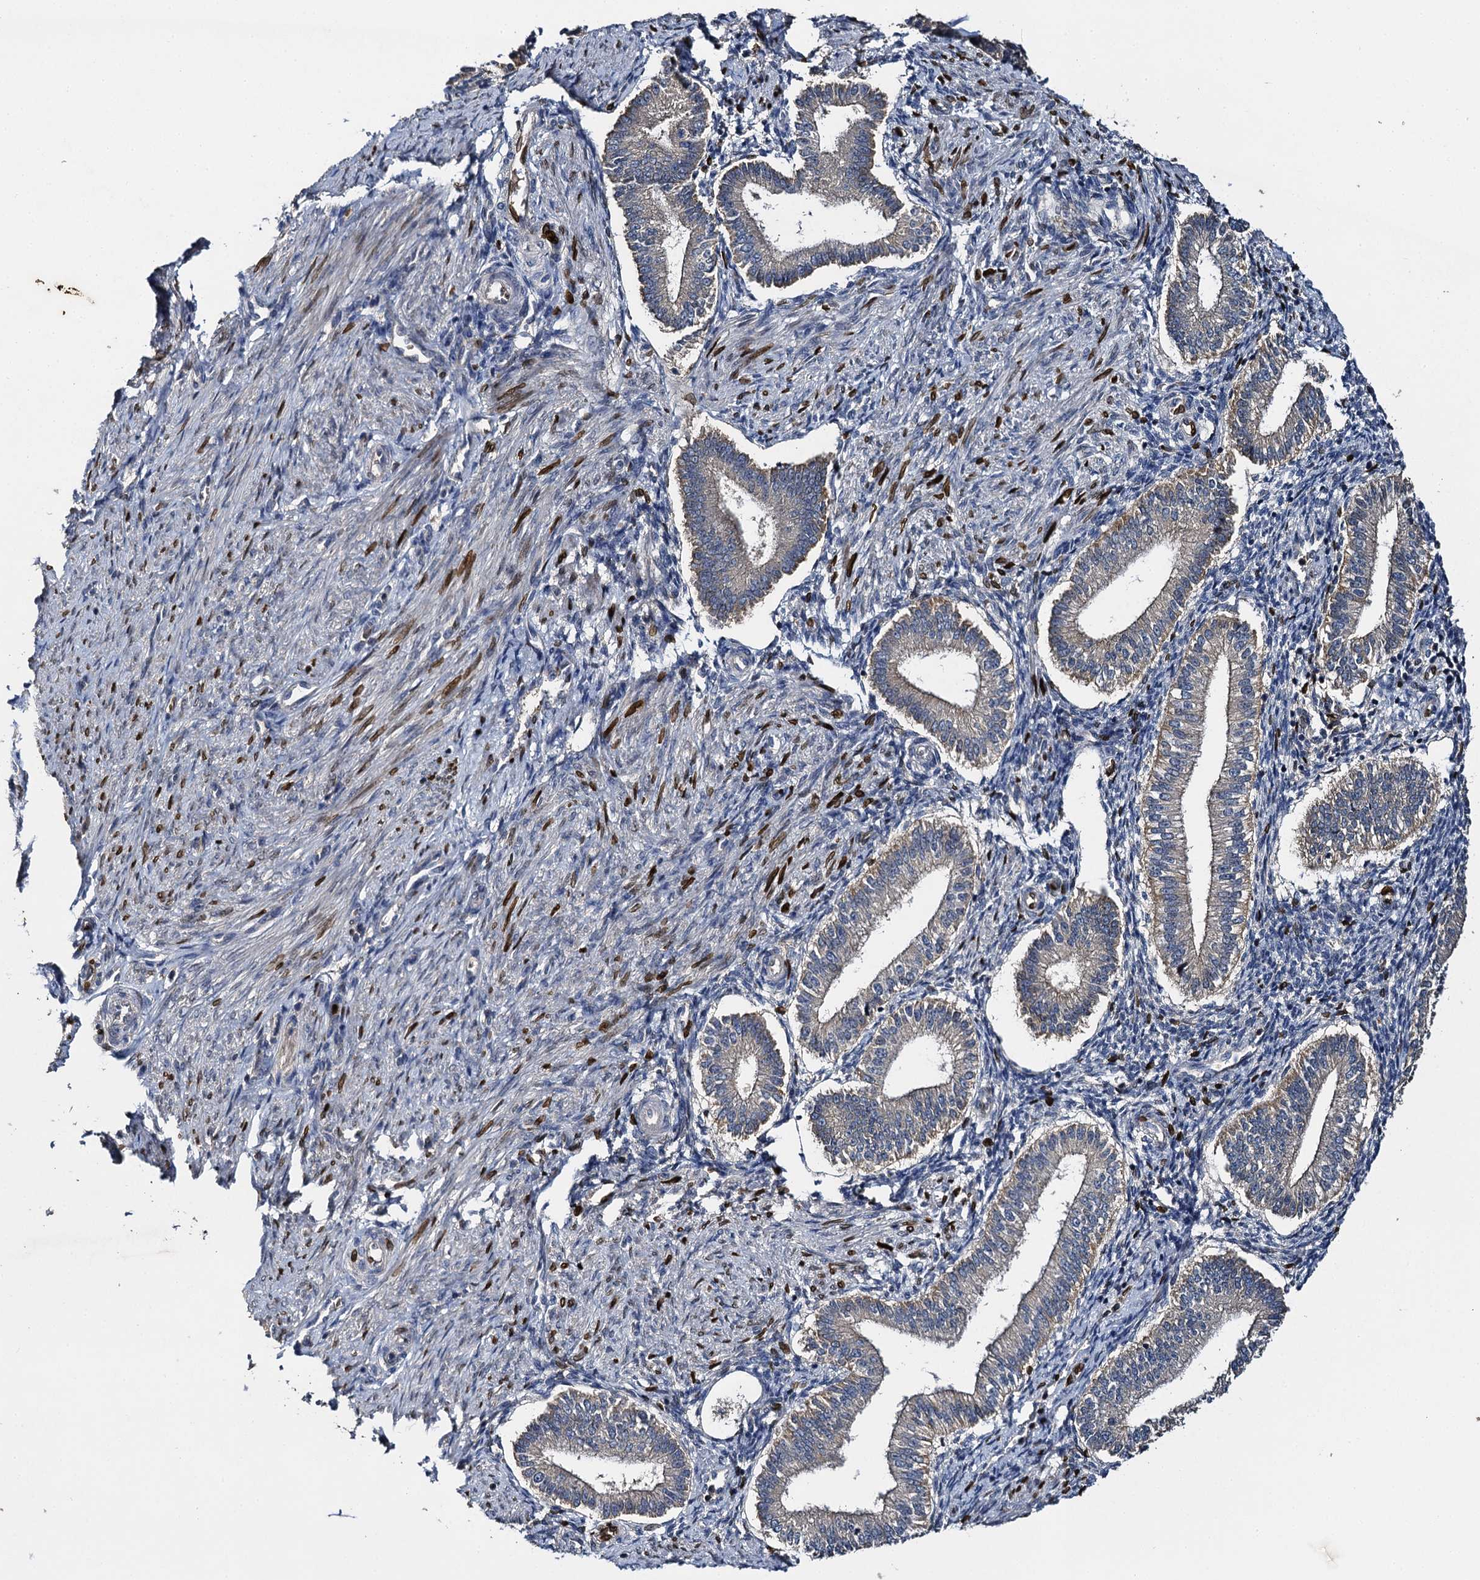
{"staining": {"intensity": "negative", "quantity": "none", "location": "none"}, "tissue": "endometrium", "cell_type": "Cells in endometrial stroma", "image_type": "normal", "snomed": [{"axis": "morphology", "description": "Normal tissue, NOS"}, {"axis": "topography", "description": "Endometrium"}], "caption": "High magnification brightfield microscopy of benign endometrium stained with DAB (3,3'-diaminobenzidine) (brown) and counterstained with hematoxylin (blue): cells in endometrial stroma show no significant expression.", "gene": "SLC11A2", "patient": {"sex": "female", "age": 24}}